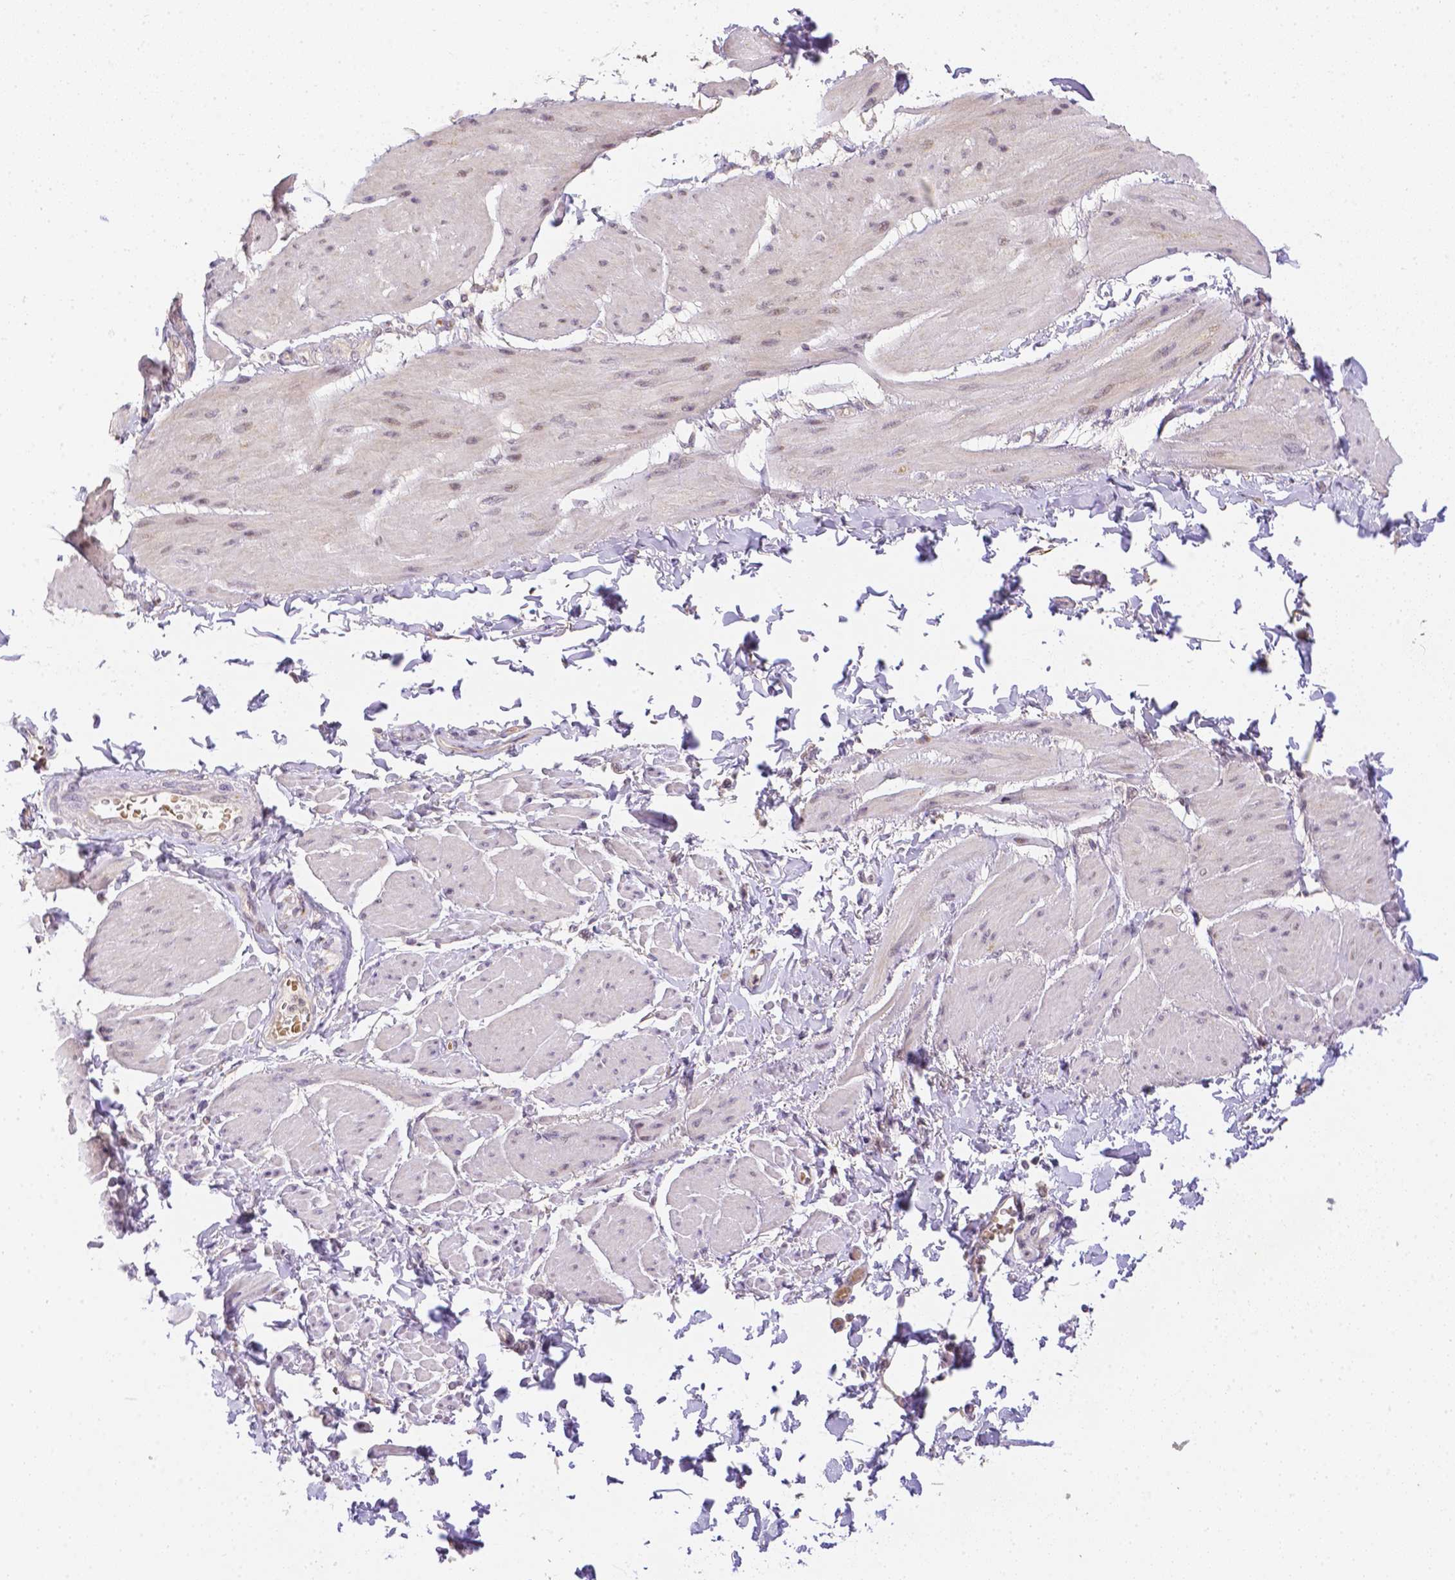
{"staining": {"intensity": "weak", "quantity": "<25%", "location": "cytoplasmic/membranous,nuclear"}, "tissue": "adipose tissue", "cell_type": "Adipocytes", "image_type": "normal", "snomed": [{"axis": "morphology", "description": "Normal tissue, NOS"}, {"axis": "topography", "description": "Prostate"}, {"axis": "topography", "description": "Peripheral nerve tissue"}], "caption": "This is a micrograph of immunohistochemistry (IHC) staining of unremarkable adipose tissue, which shows no positivity in adipocytes.", "gene": "ZNF280B", "patient": {"sex": "male", "age": 55}}